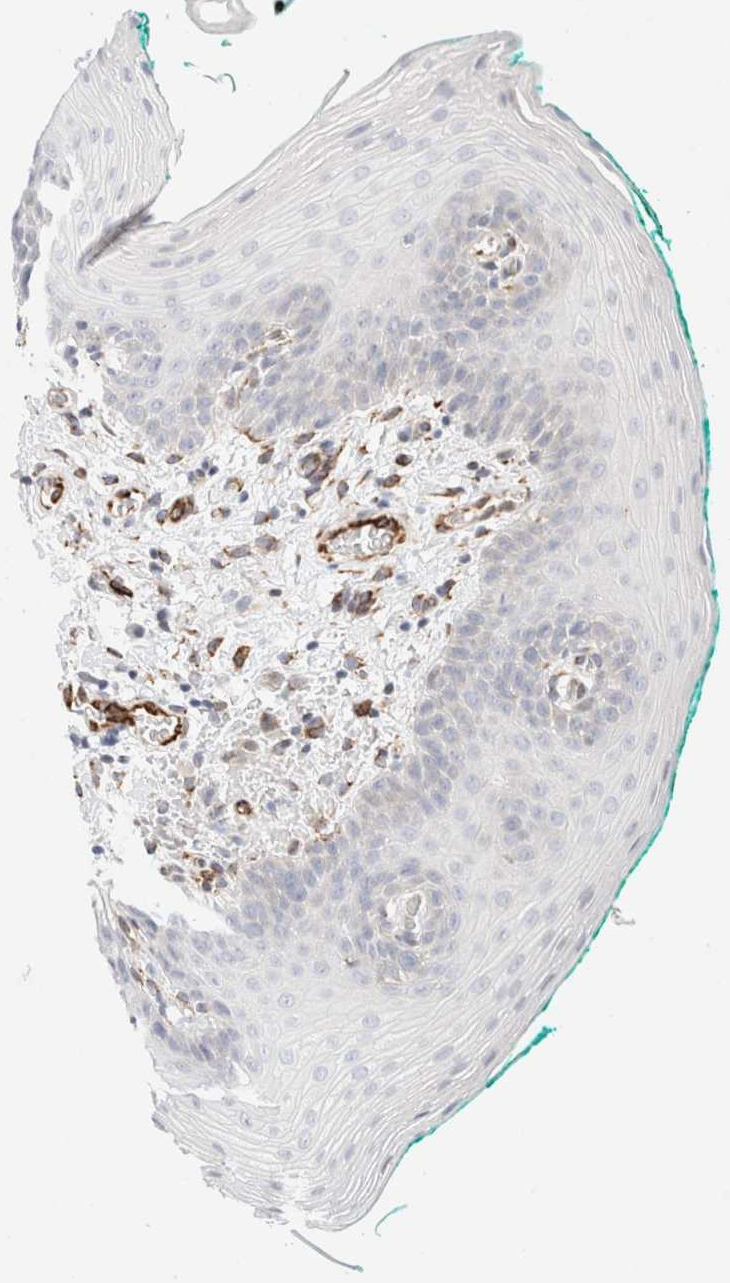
{"staining": {"intensity": "negative", "quantity": "none", "location": "none"}, "tissue": "oral mucosa", "cell_type": "Squamous epithelial cells", "image_type": "normal", "snomed": [{"axis": "morphology", "description": "Normal tissue, NOS"}, {"axis": "topography", "description": "Oral tissue"}], "caption": "Immunohistochemistry (IHC) of normal oral mucosa displays no positivity in squamous epithelial cells.", "gene": "SLC25A48", "patient": {"sex": "male", "age": 58}}